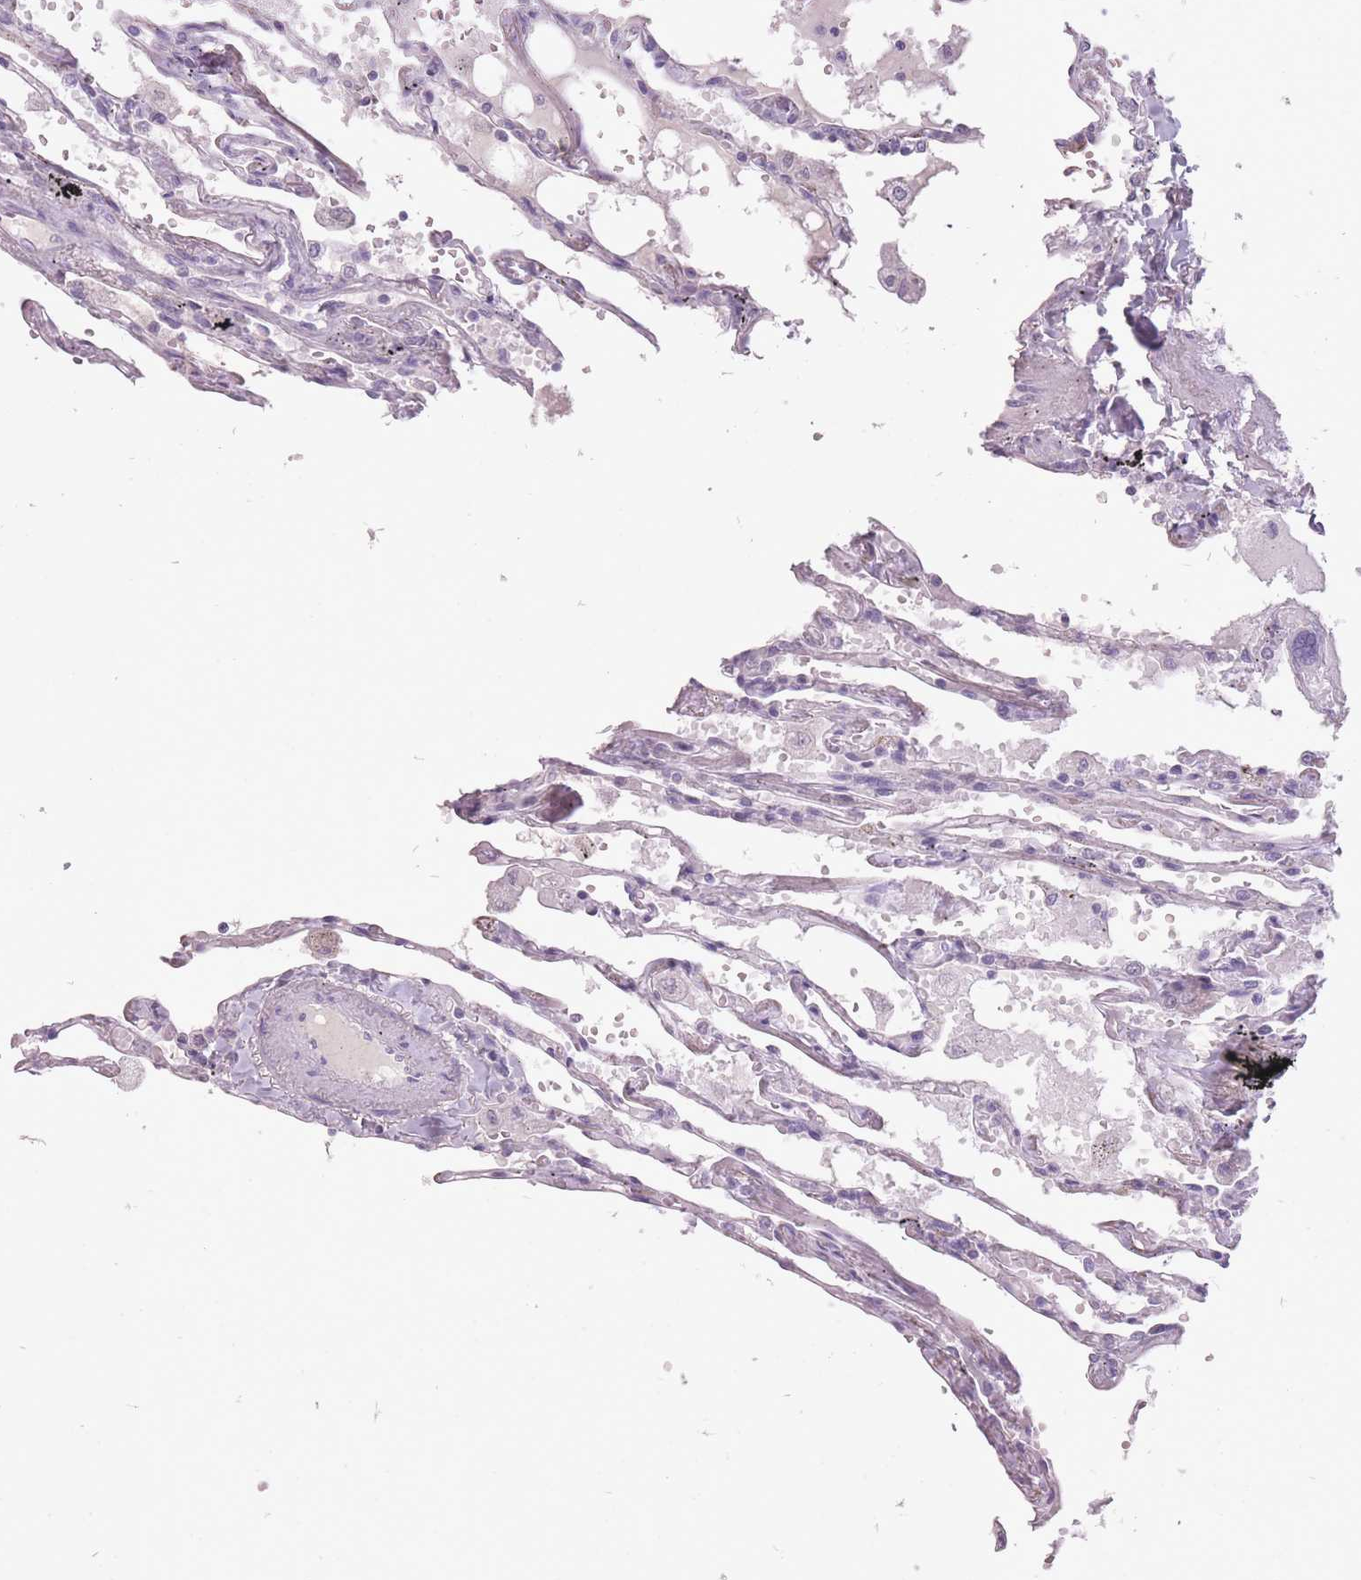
{"staining": {"intensity": "negative", "quantity": "none", "location": "none"}, "tissue": "lung", "cell_type": "Alveolar cells", "image_type": "normal", "snomed": [{"axis": "morphology", "description": "Normal tissue, NOS"}, {"axis": "topography", "description": "Lung"}], "caption": "IHC histopathology image of unremarkable human lung stained for a protein (brown), which displays no expression in alveolar cells. (Stains: DAB IHC with hematoxylin counter stain, Microscopy: brightfield microscopy at high magnification).", "gene": "FAM43B", "patient": {"sex": "female", "age": 67}}